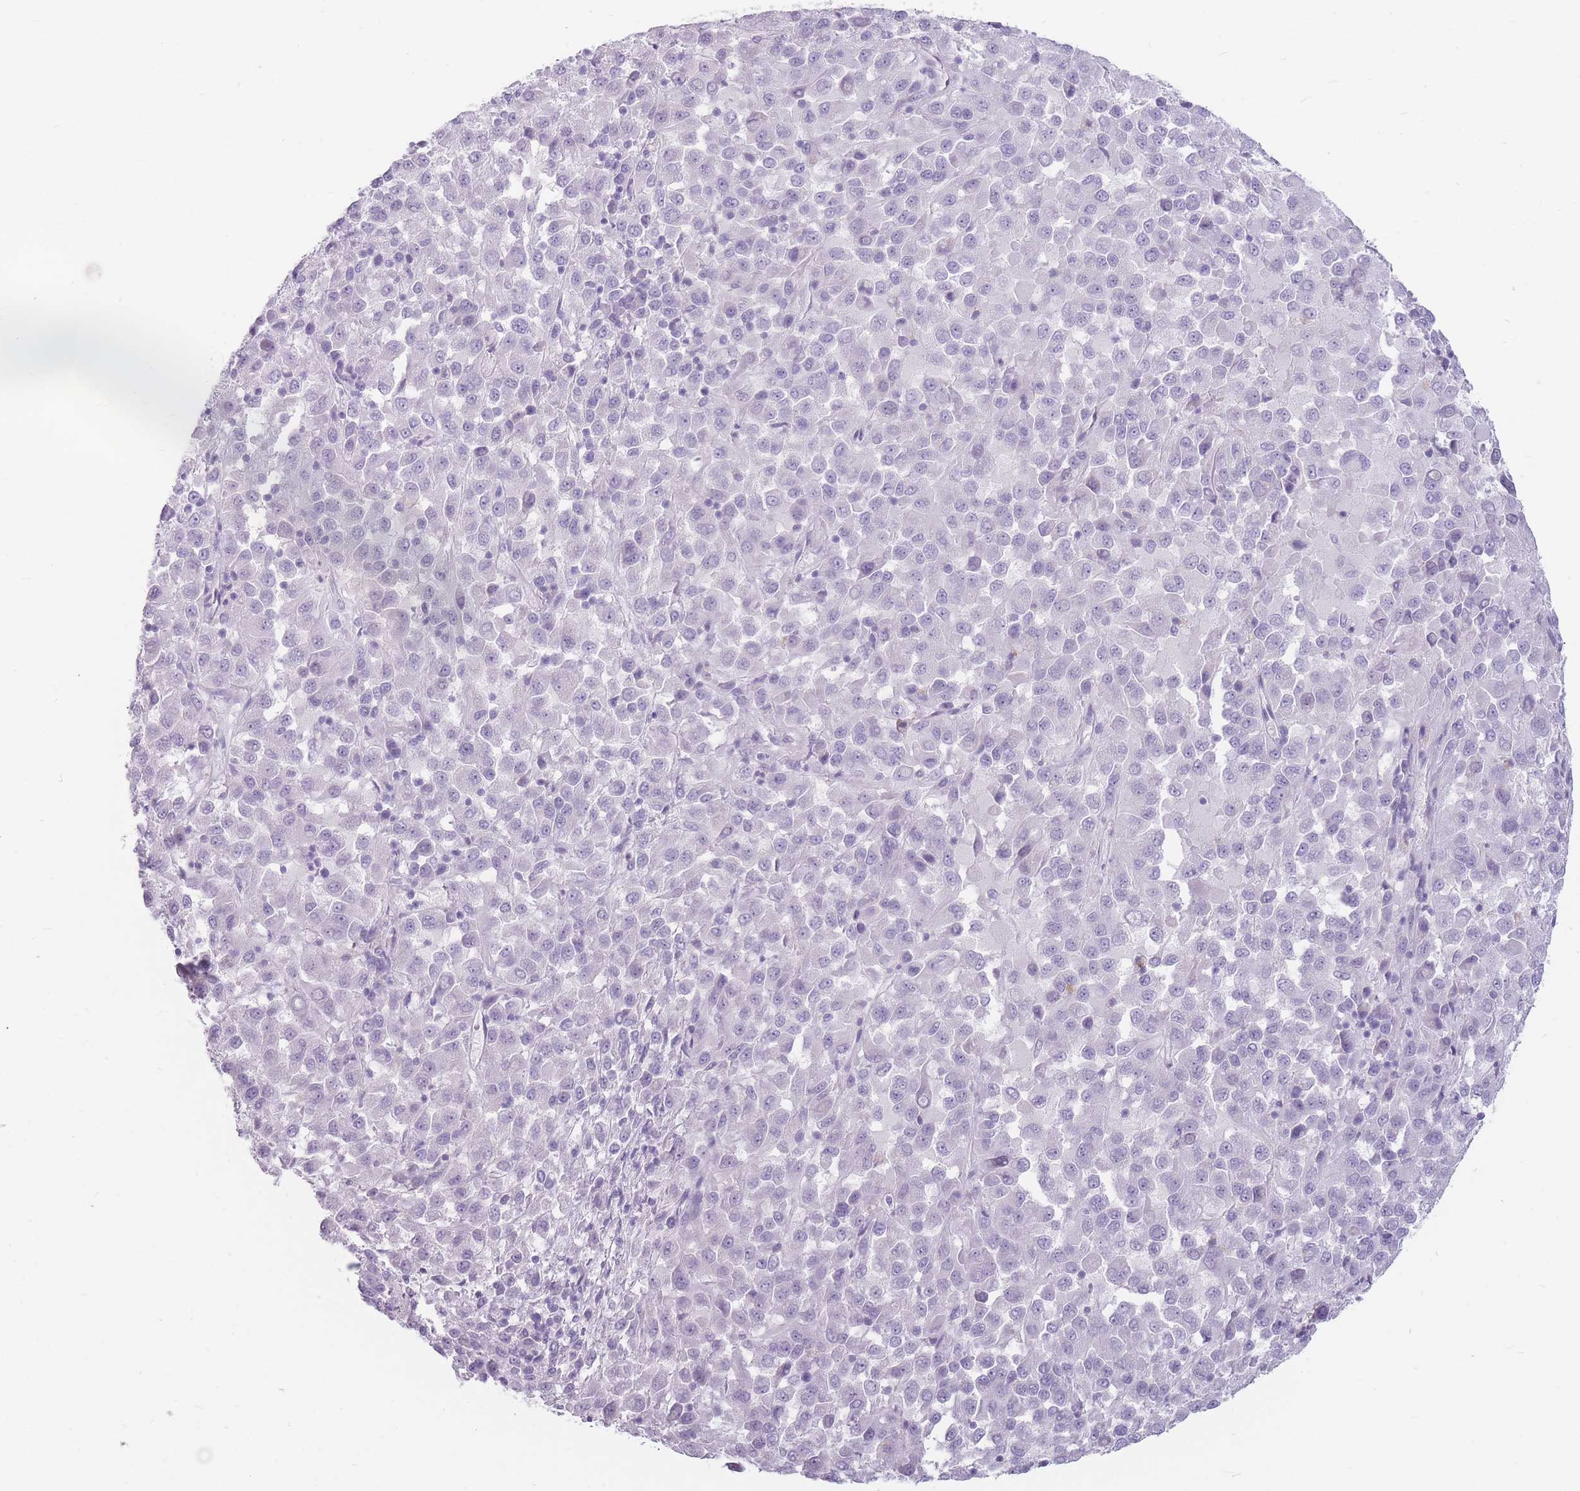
{"staining": {"intensity": "negative", "quantity": "none", "location": "none"}, "tissue": "melanoma", "cell_type": "Tumor cells", "image_type": "cancer", "snomed": [{"axis": "morphology", "description": "Malignant melanoma, Metastatic site"}, {"axis": "topography", "description": "Lung"}], "caption": "Immunohistochemistry histopathology image of malignant melanoma (metastatic site) stained for a protein (brown), which exhibits no staining in tumor cells.", "gene": "CCNO", "patient": {"sex": "male", "age": 64}}